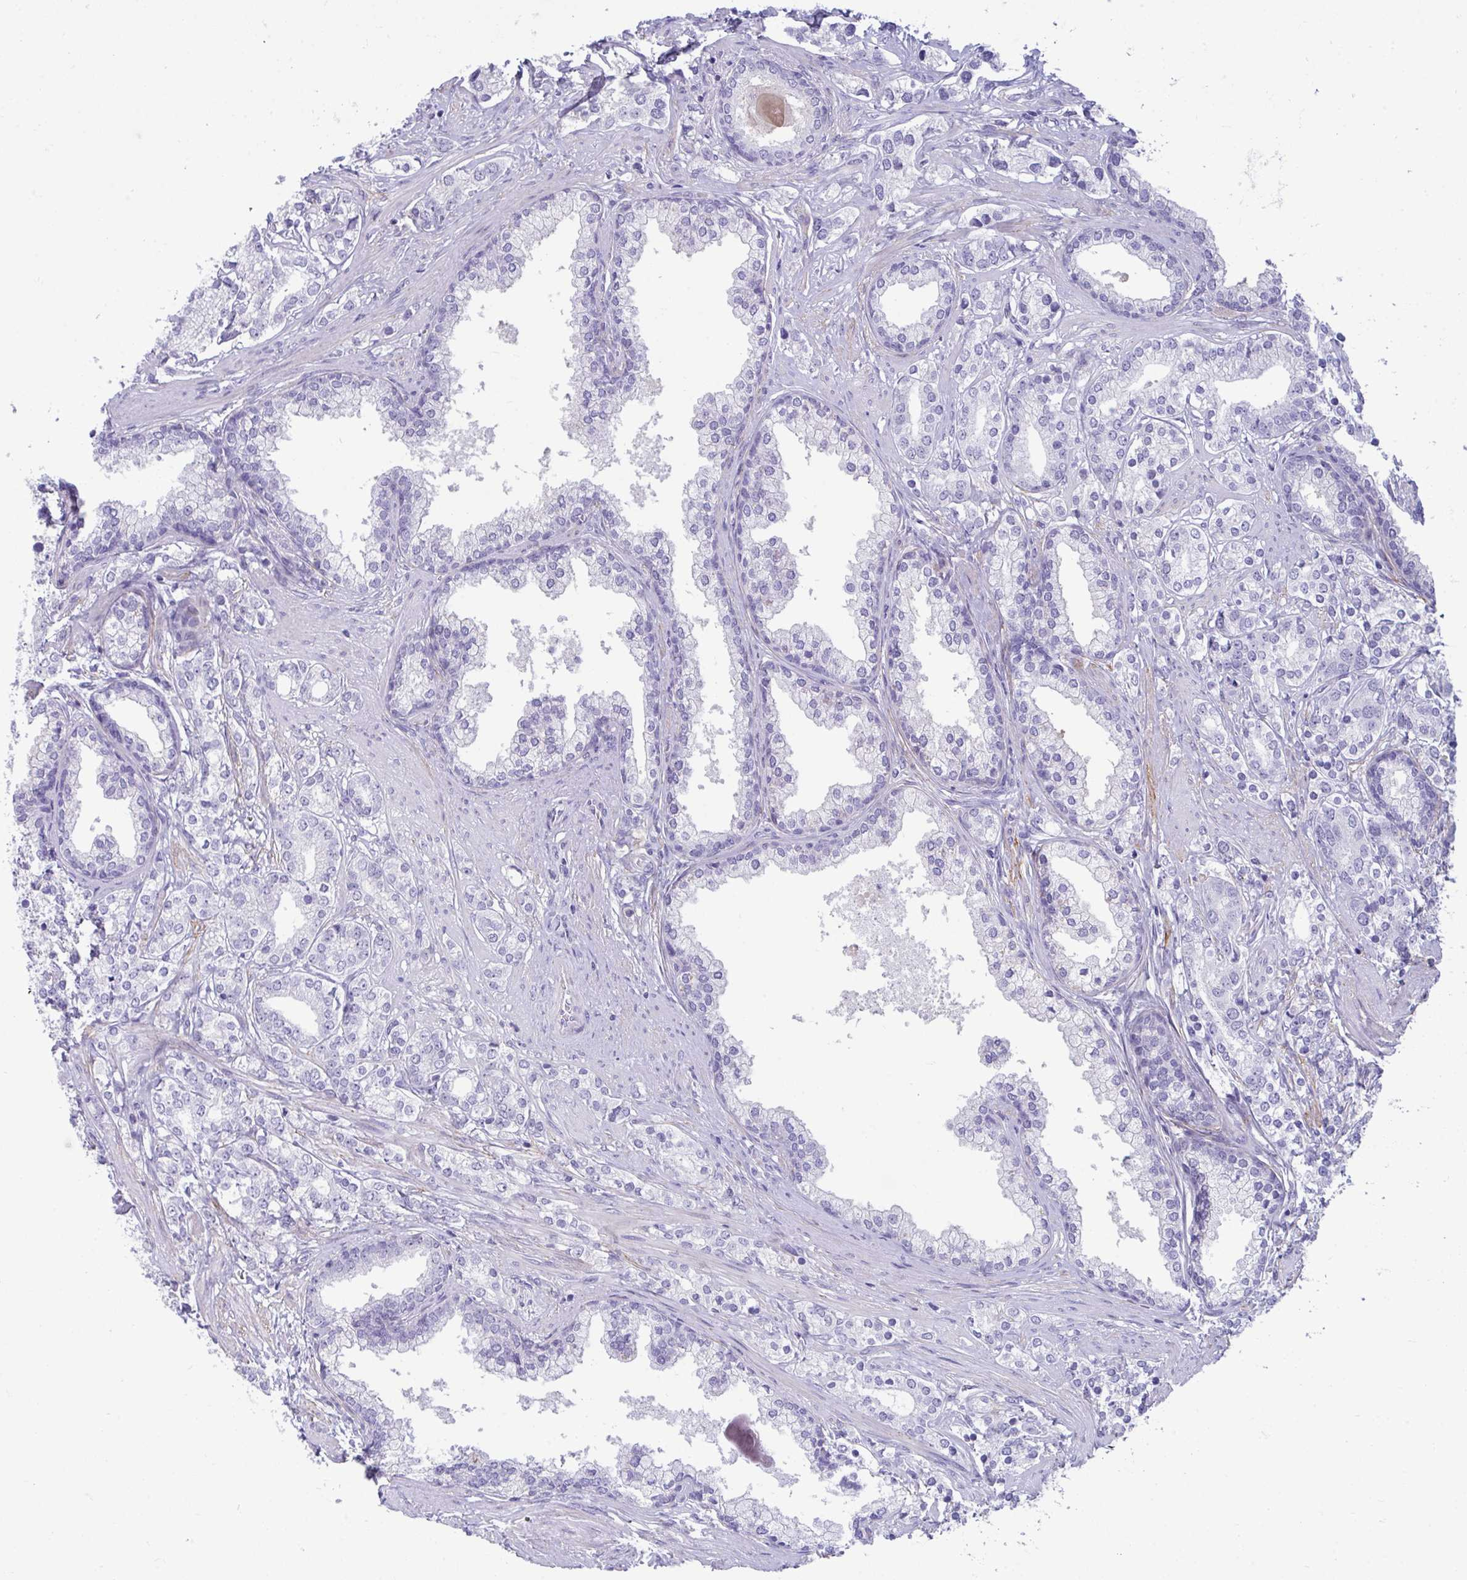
{"staining": {"intensity": "negative", "quantity": "none", "location": "none"}, "tissue": "prostate cancer", "cell_type": "Tumor cells", "image_type": "cancer", "snomed": [{"axis": "morphology", "description": "Adenocarcinoma, High grade"}, {"axis": "topography", "description": "Prostate"}], "caption": "The micrograph shows no staining of tumor cells in prostate cancer.", "gene": "PIGZ", "patient": {"sex": "male", "age": 58}}